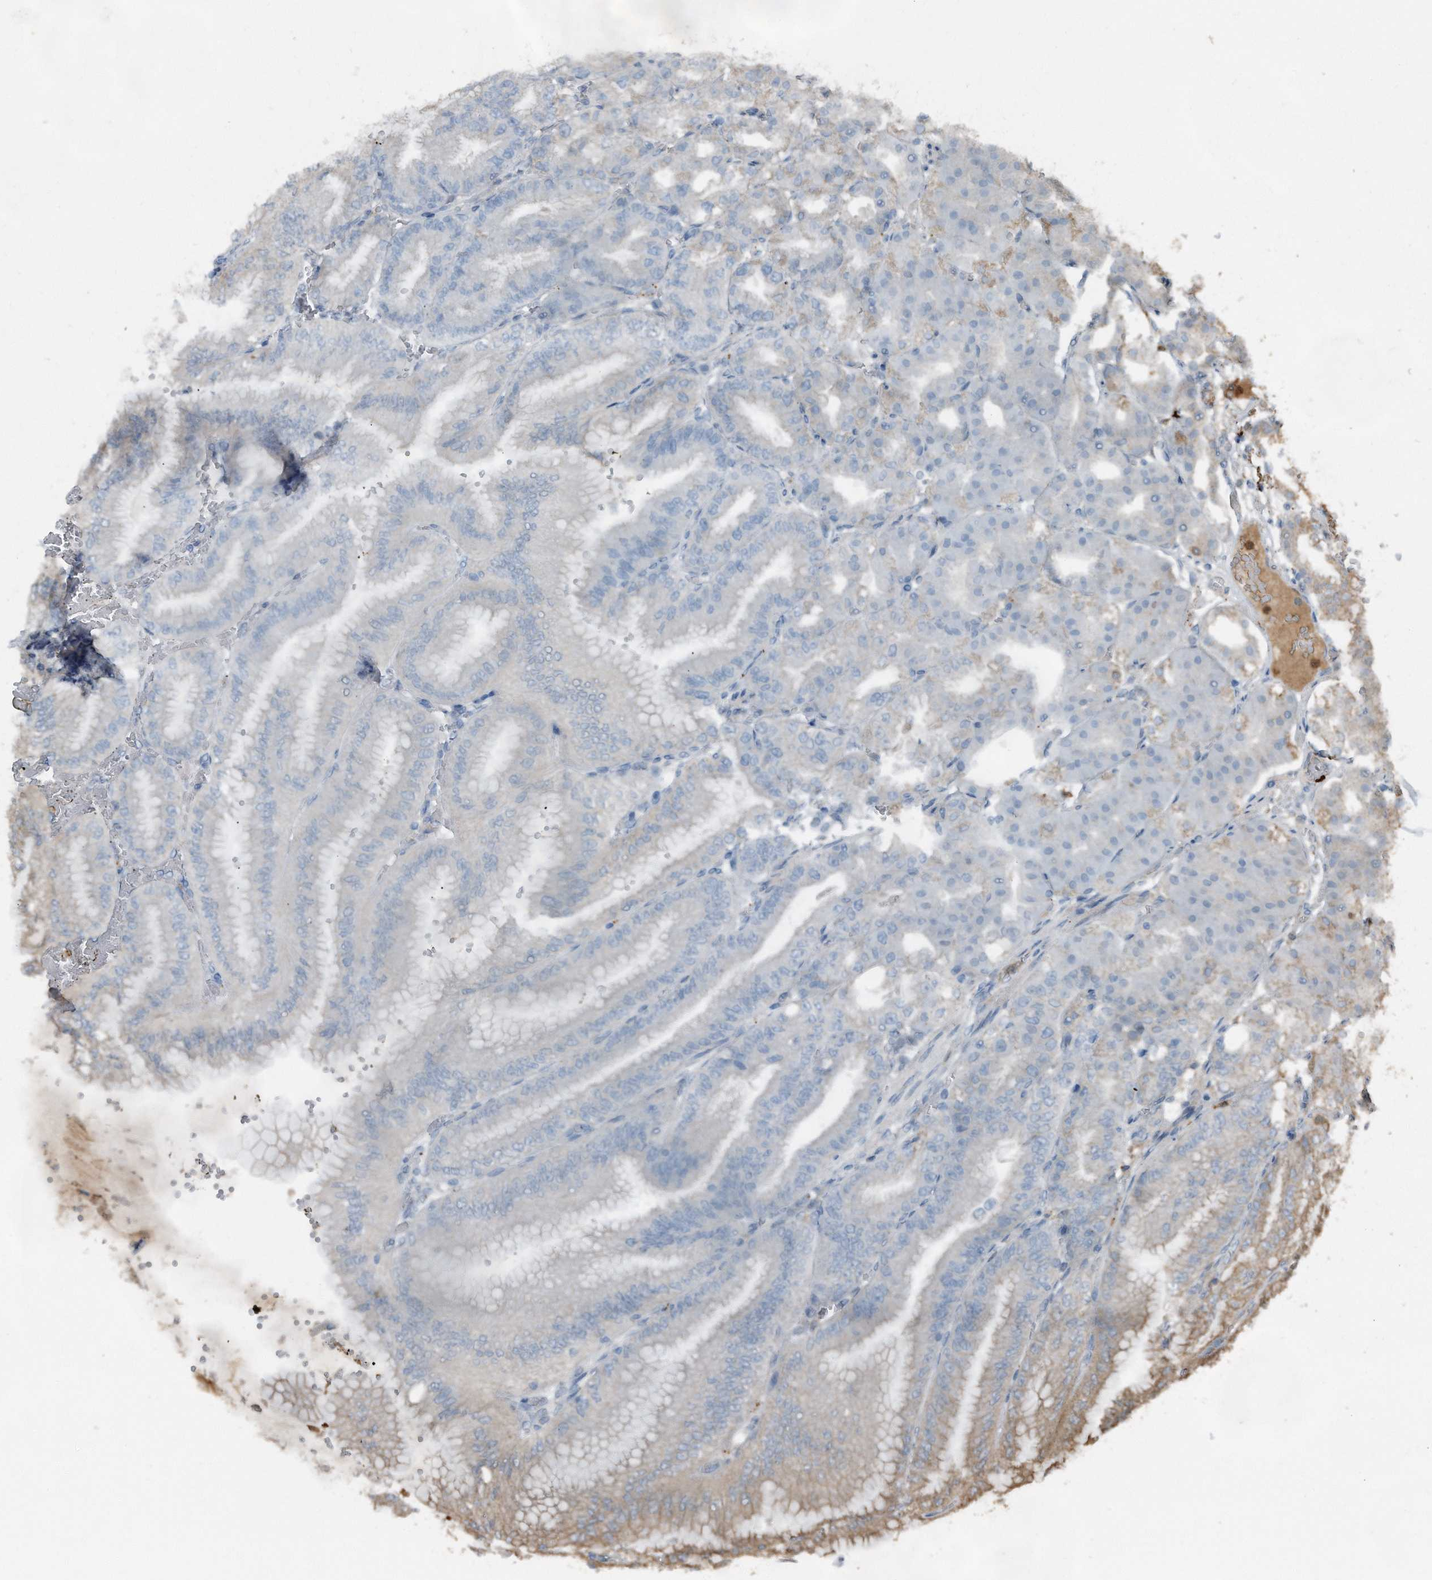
{"staining": {"intensity": "moderate", "quantity": "<25%", "location": "cytoplasmic/membranous"}, "tissue": "stomach", "cell_type": "Glandular cells", "image_type": "normal", "snomed": [{"axis": "morphology", "description": "Normal tissue, NOS"}, {"axis": "topography", "description": "Stomach, lower"}], "caption": "Glandular cells show low levels of moderate cytoplasmic/membranous expression in about <25% of cells in normal human stomach. Using DAB (brown) and hematoxylin (blue) stains, captured at high magnification using brightfield microscopy.", "gene": "C9", "patient": {"sex": "male", "age": 71}}